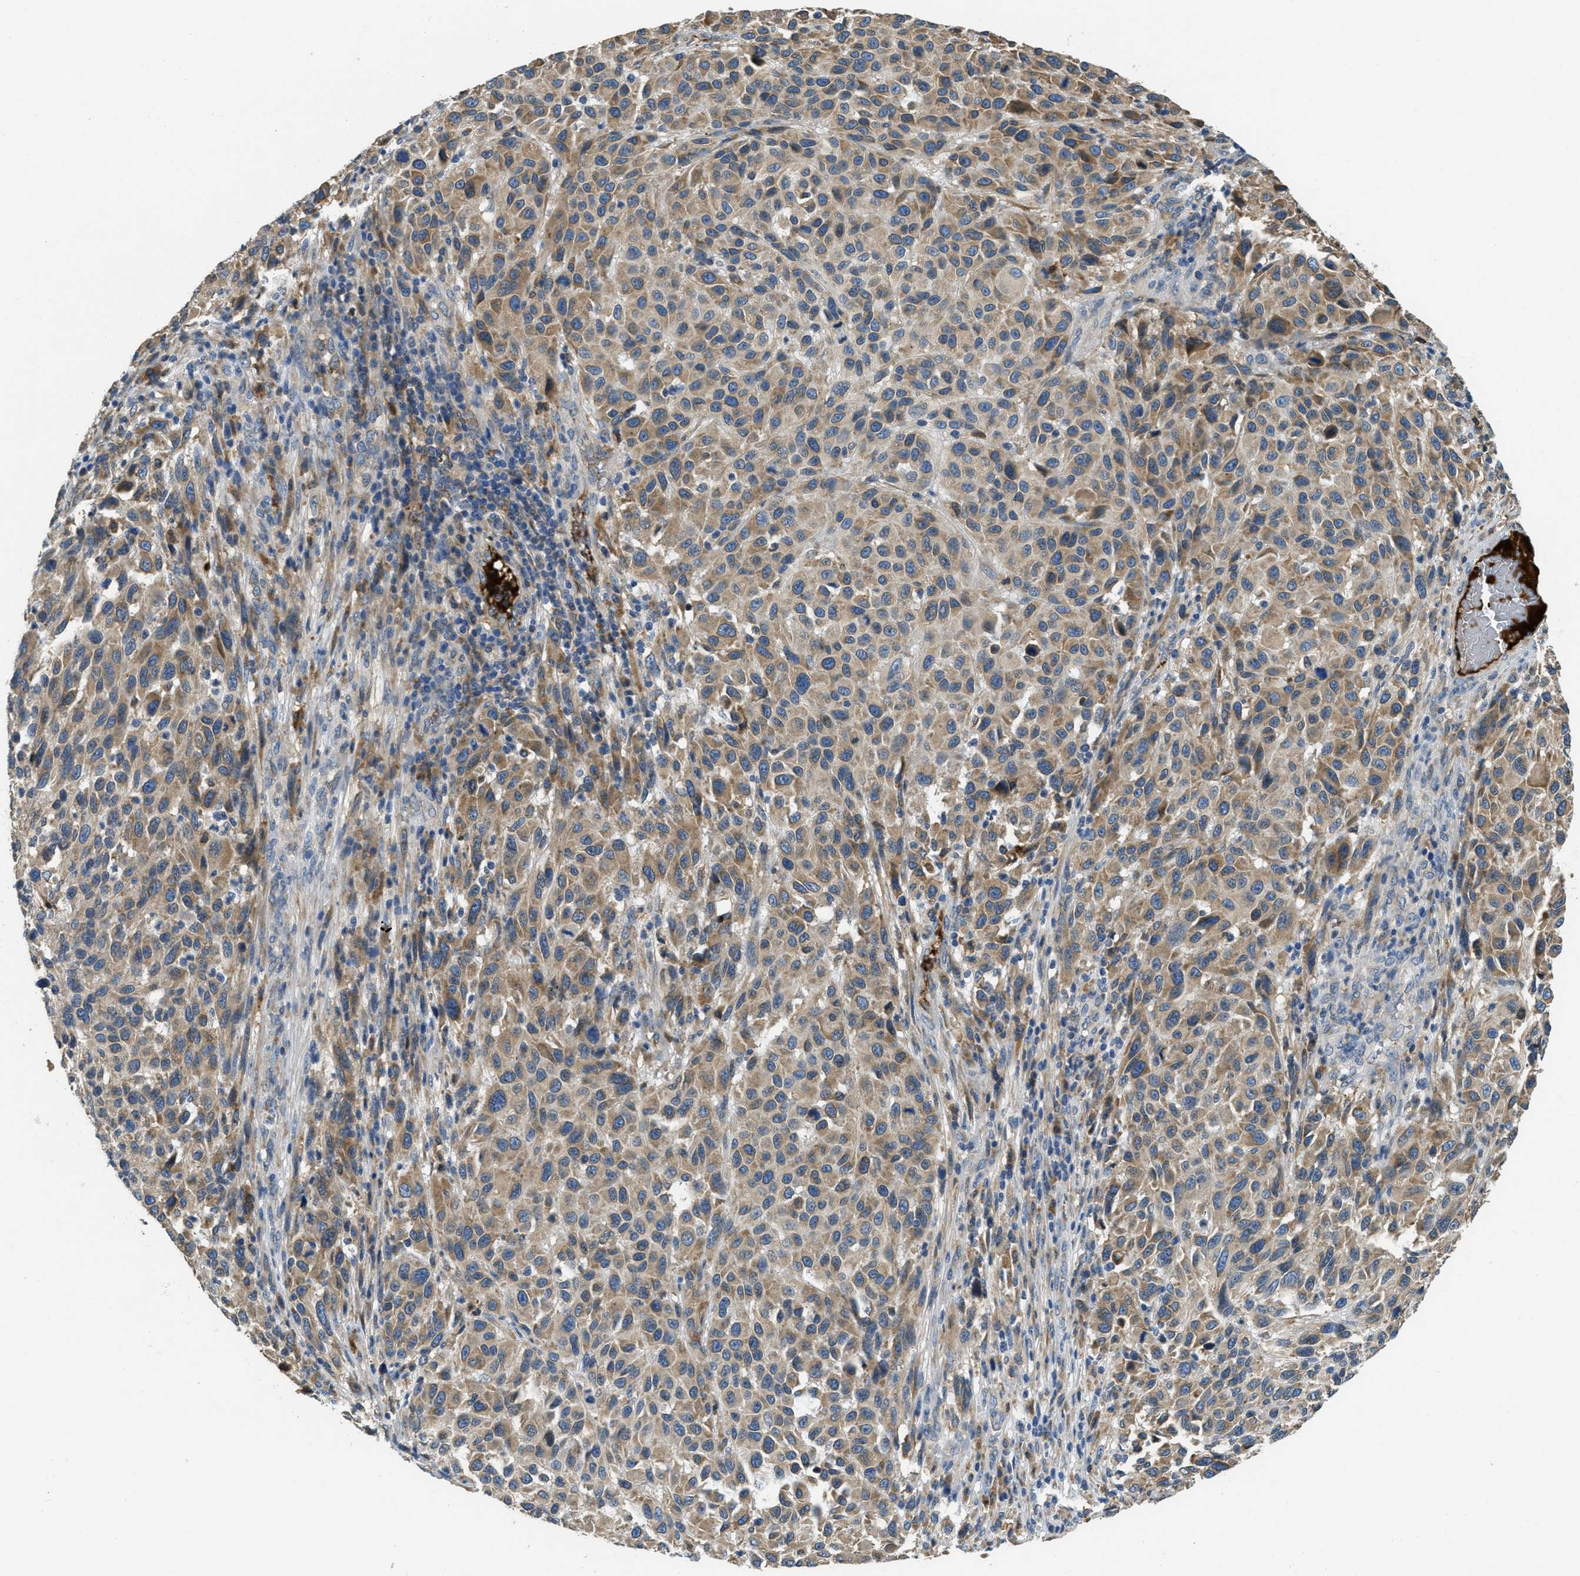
{"staining": {"intensity": "moderate", "quantity": ">75%", "location": "cytoplasmic/membranous"}, "tissue": "melanoma", "cell_type": "Tumor cells", "image_type": "cancer", "snomed": [{"axis": "morphology", "description": "Malignant melanoma, Metastatic site"}, {"axis": "topography", "description": "Lymph node"}], "caption": "DAB immunohistochemical staining of human malignant melanoma (metastatic site) exhibits moderate cytoplasmic/membranous protein expression in approximately >75% of tumor cells.", "gene": "MPDU1", "patient": {"sex": "male", "age": 61}}